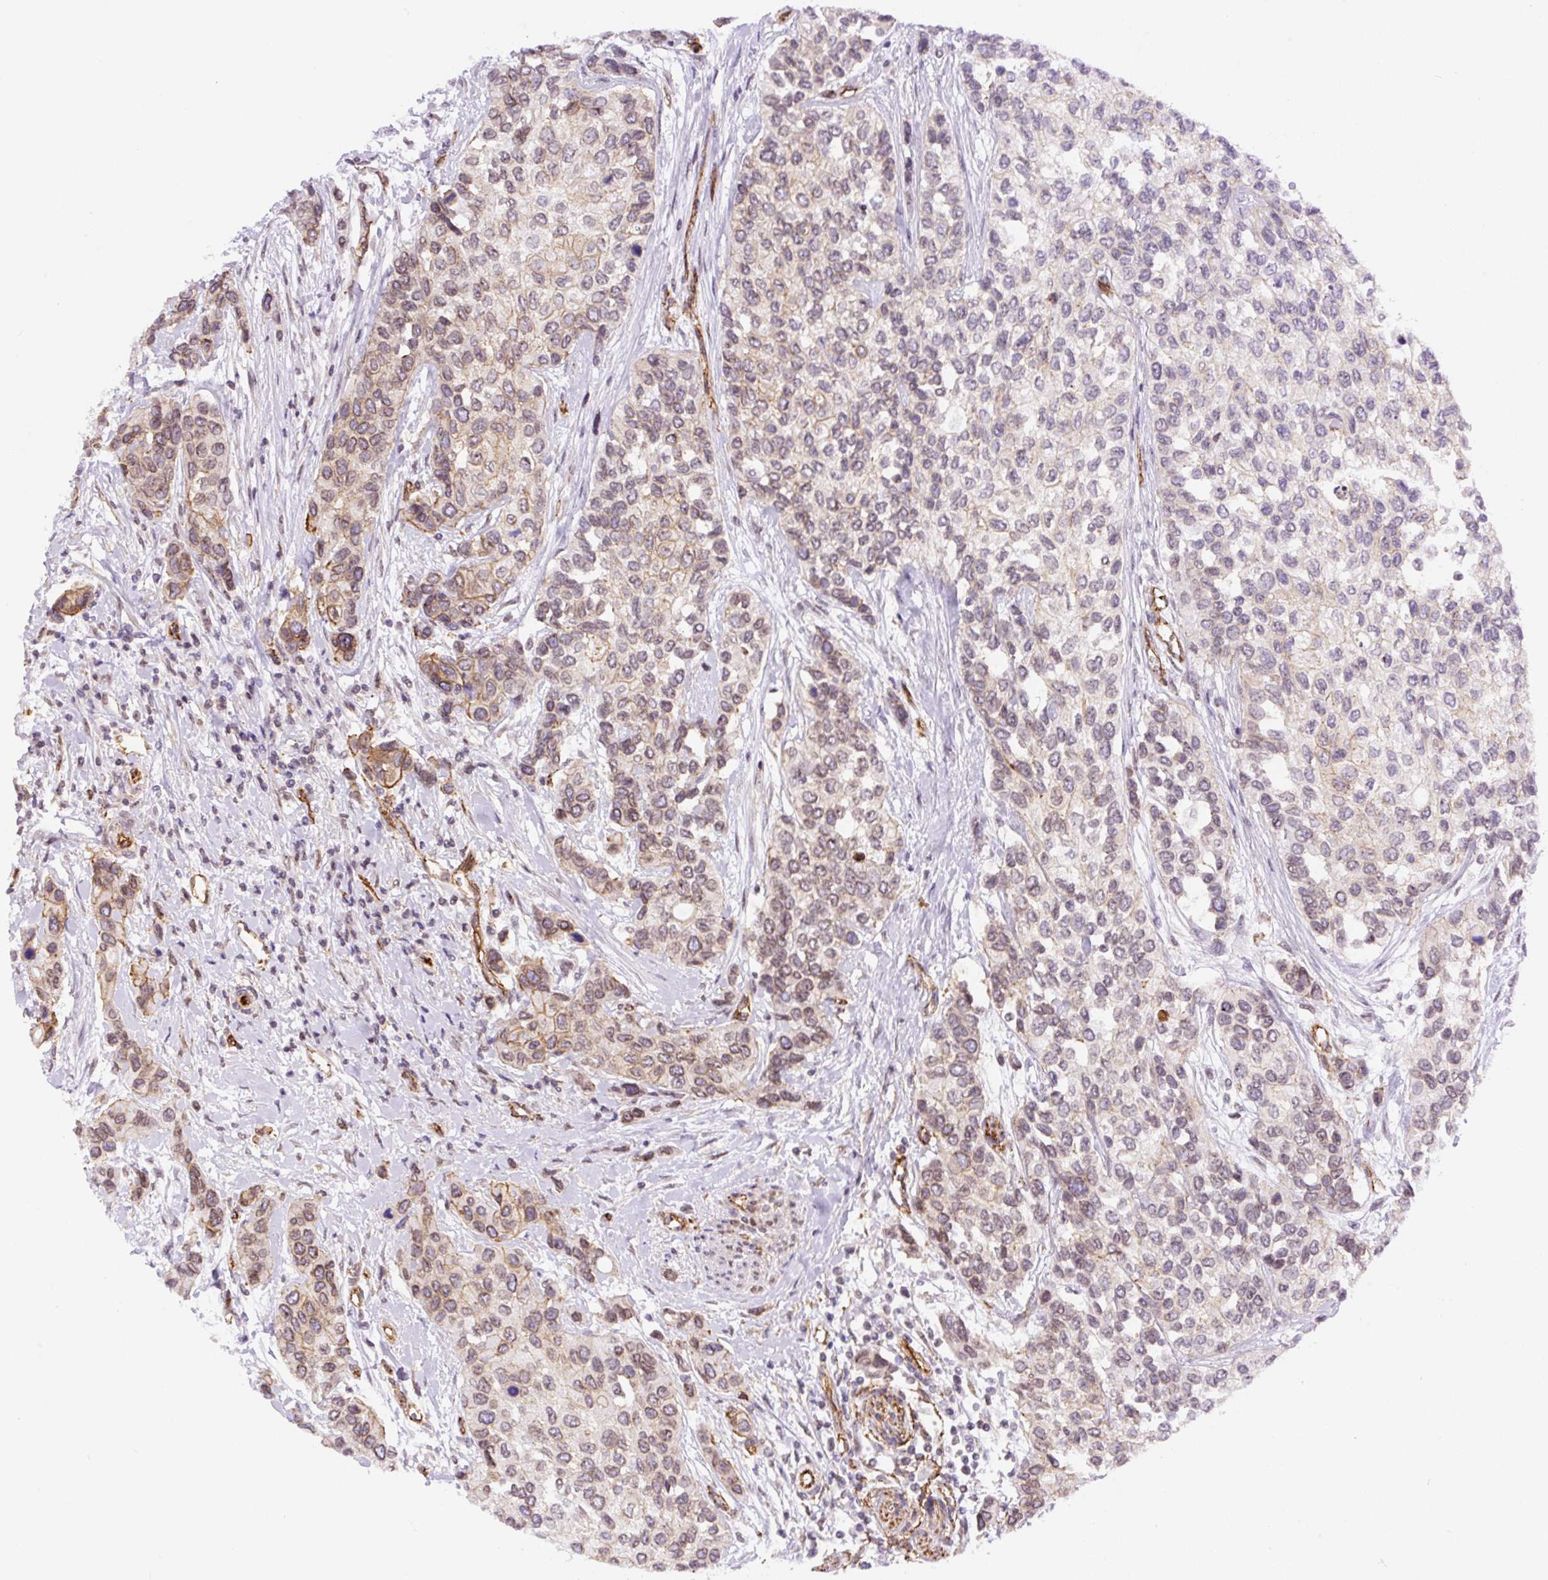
{"staining": {"intensity": "weak", "quantity": "<25%", "location": "nuclear"}, "tissue": "urothelial cancer", "cell_type": "Tumor cells", "image_type": "cancer", "snomed": [{"axis": "morphology", "description": "Normal tissue, NOS"}, {"axis": "morphology", "description": "Urothelial carcinoma, High grade"}, {"axis": "topography", "description": "Vascular tissue"}, {"axis": "topography", "description": "Urinary bladder"}], "caption": "Urothelial cancer was stained to show a protein in brown. There is no significant positivity in tumor cells.", "gene": "MYO5C", "patient": {"sex": "female", "age": 56}}